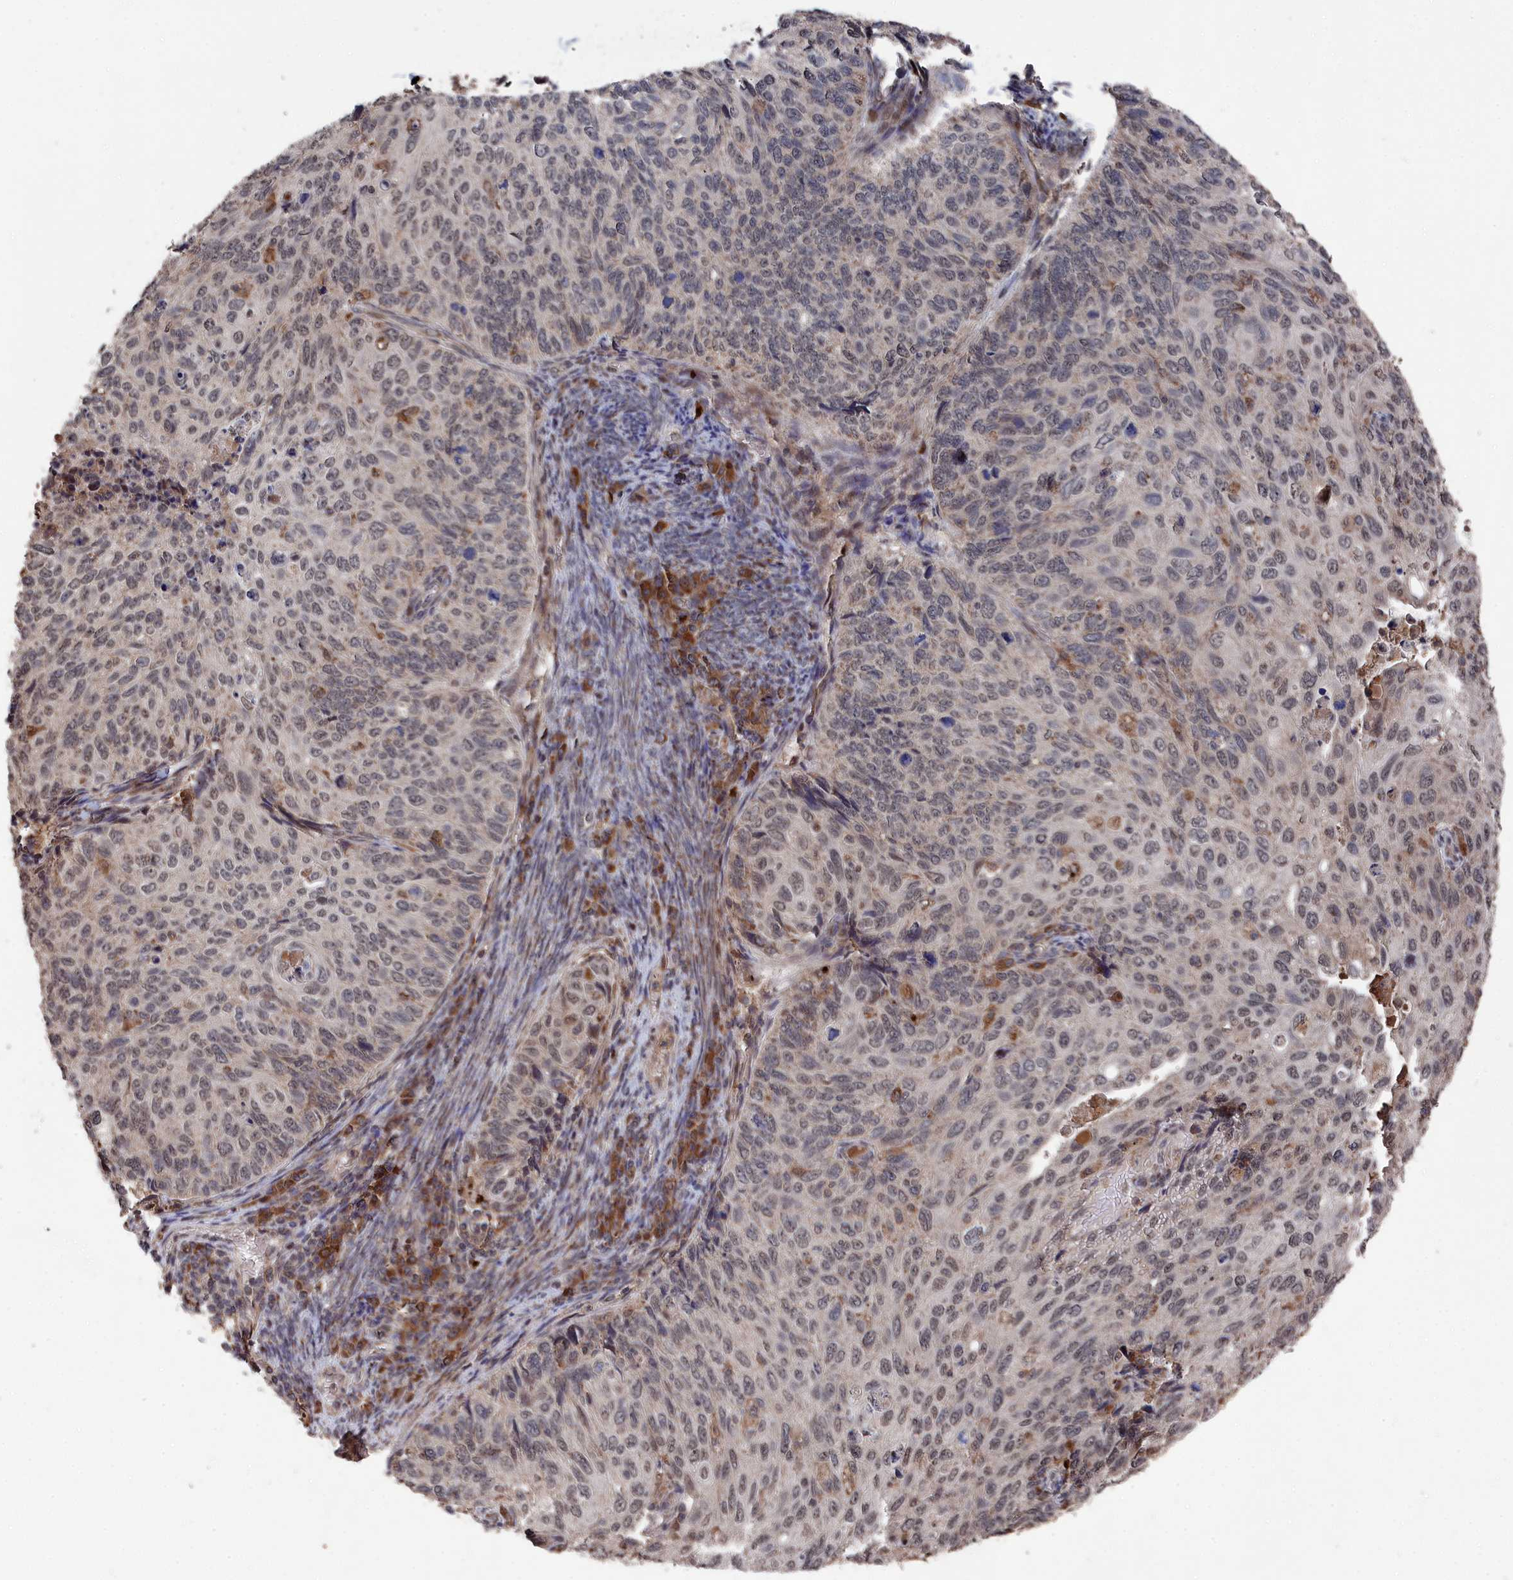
{"staining": {"intensity": "weak", "quantity": "25%-75%", "location": "nuclear"}, "tissue": "cervical cancer", "cell_type": "Tumor cells", "image_type": "cancer", "snomed": [{"axis": "morphology", "description": "Squamous cell carcinoma, NOS"}, {"axis": "topography", "description": "Cervix"}], "caption": "Immunohistochemical staining of cervical cancer reveals low levels of weak nuclear protein expression in about 25%-75% of tumor cells.", "gene": "CEACAM21", "patient": {"sex": "female", "age": 70}}